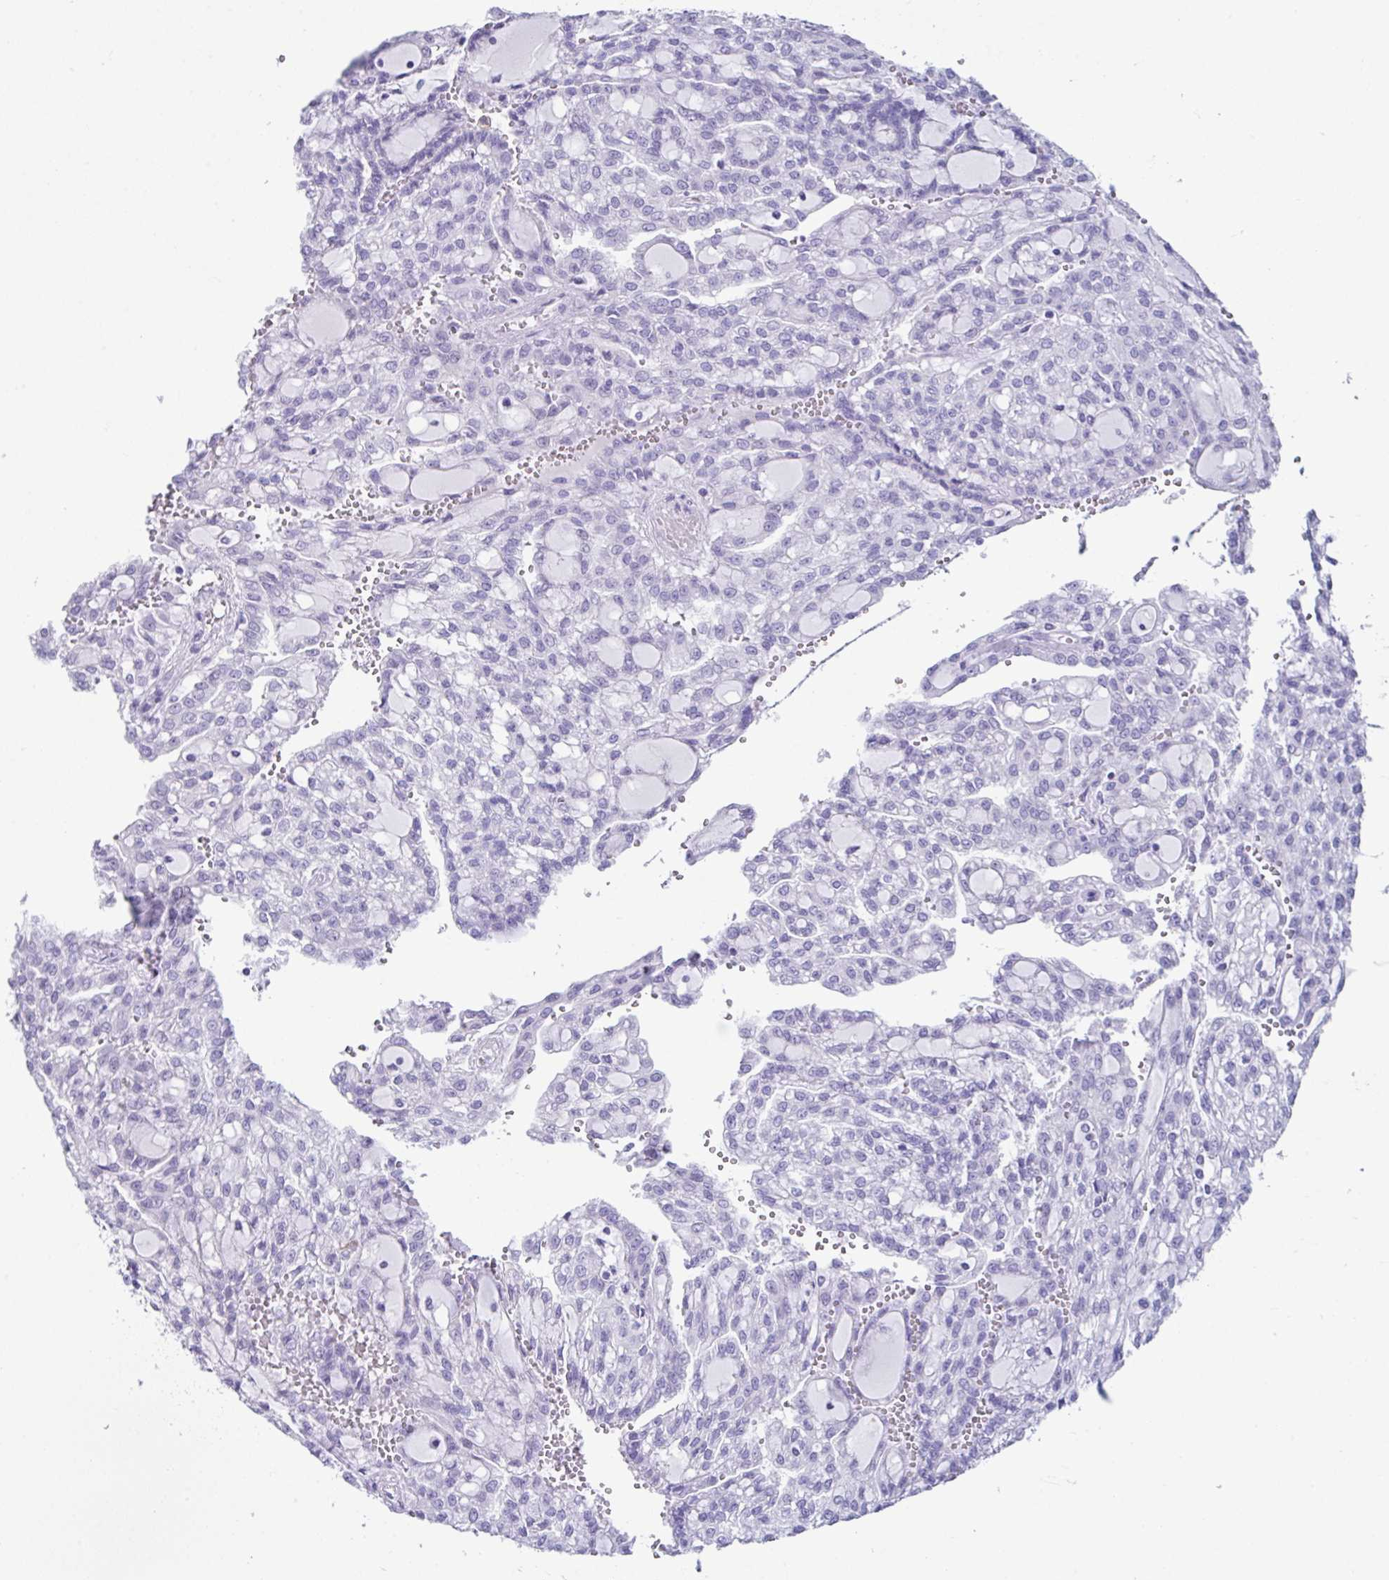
{"staining": {"intensity": "negative", "quantity": "none", "location": "none"}, "tissue": "renal cancer", "cell_type": "Tumor cells", "image_type": "cancer", "snomed": [{"axis": "morphology", "description": "Adenocarcinoma, NOS"}, {"axis": "topography", "description": "Kidney"}], "caption": "Immunohistochemistry (IHC) of renal cancer reveals no expression in tumor cells.", "gene": "LGALS4", "patient": {"sex": "male", "age": 63}}